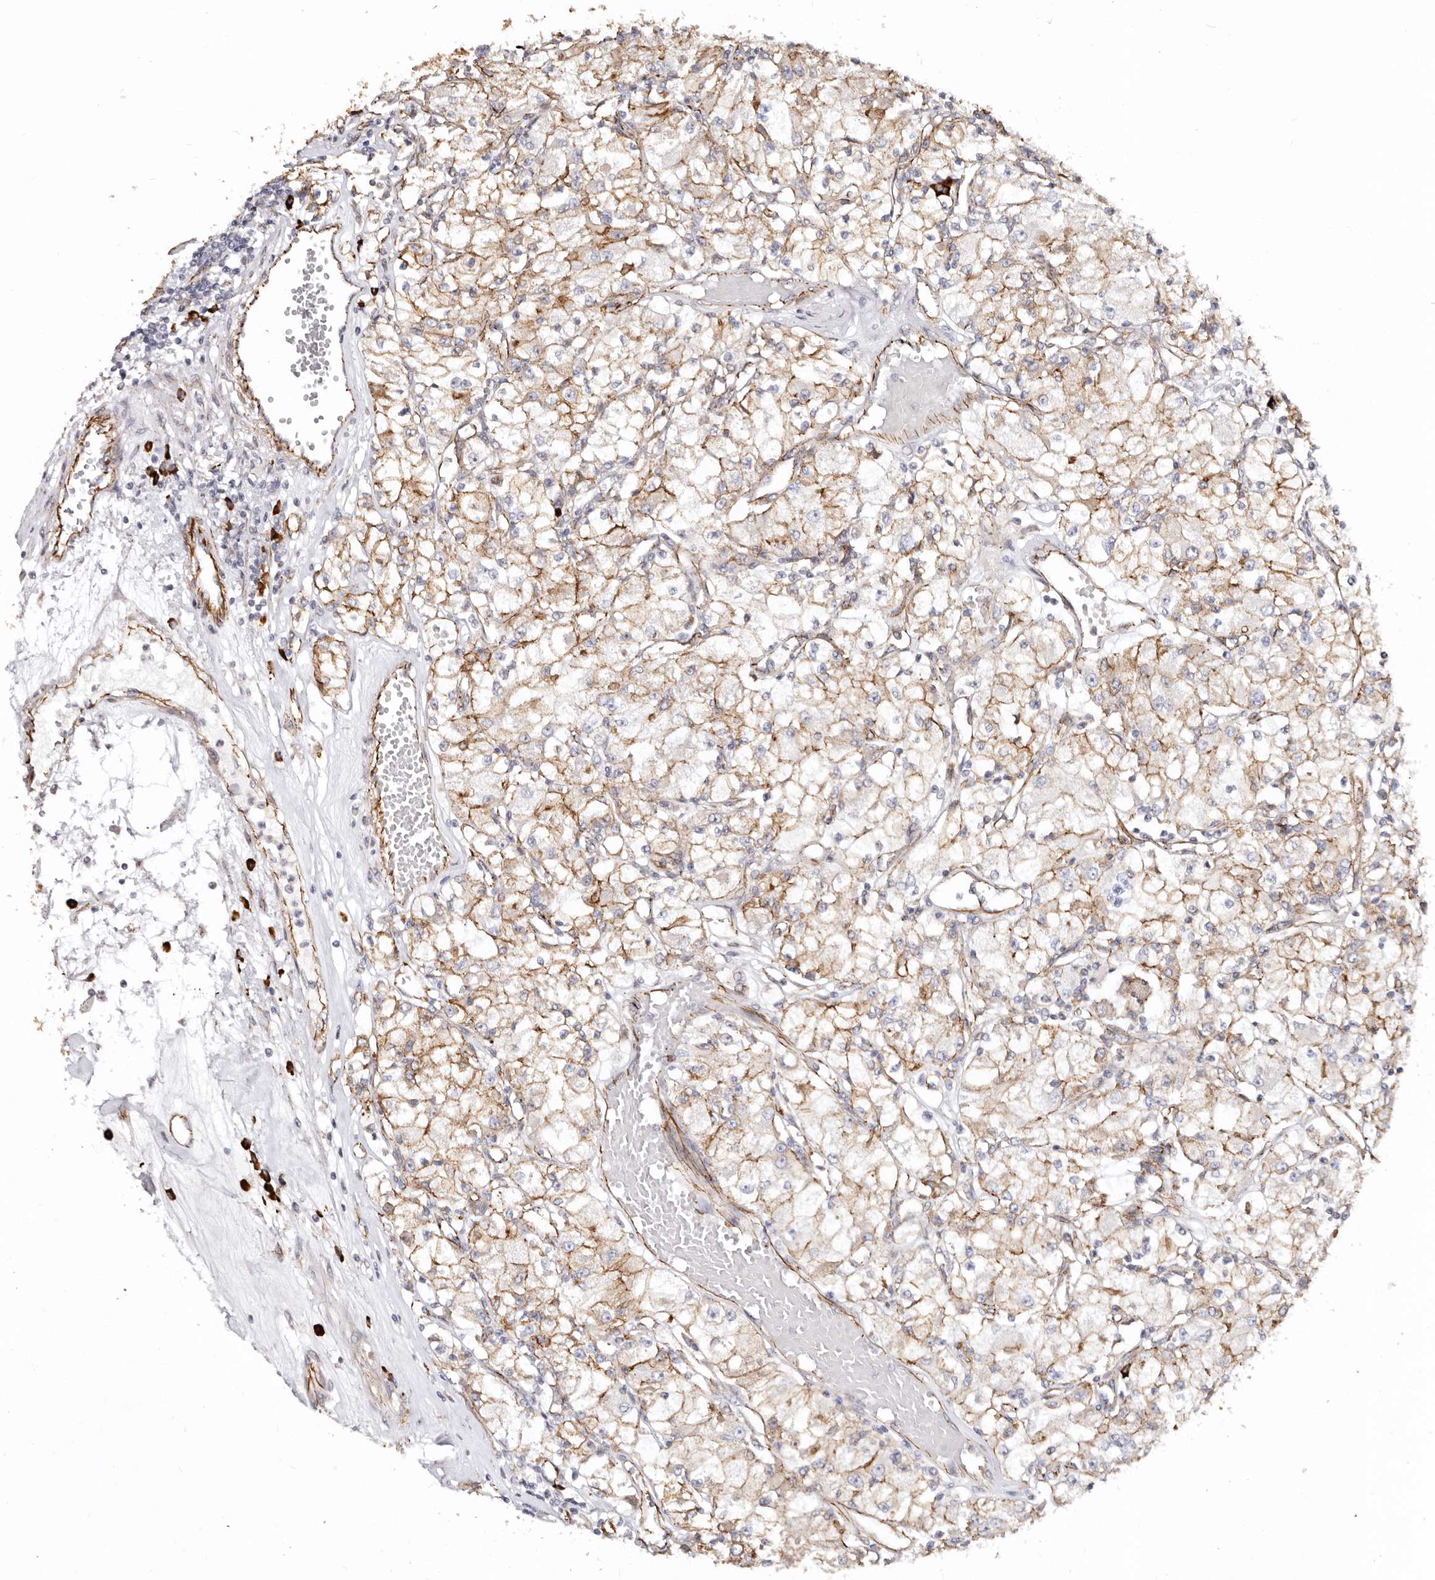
{"staining": {"intensity": "moderate", "quantity": ">75%", "location": "cytoplasmic/membranous"}, "tissue": "renal cancer", "cell_type": "Tumor cells", "image_type": "cancer", "snomed": [{"axis": "morphology", "description": "Adenocarcinoma, NOS"}, {"axis": "topography", "description": "Kidney"}], "caption": "This is a photomicrograph of IHC staining of renal cancer (adenocarcinoma), which shows moderate positivity in the cytoplasmic/membranous of tumor cells.", "gene": "CTNNB1", "patient": {"sex": "female", "age": 59}}